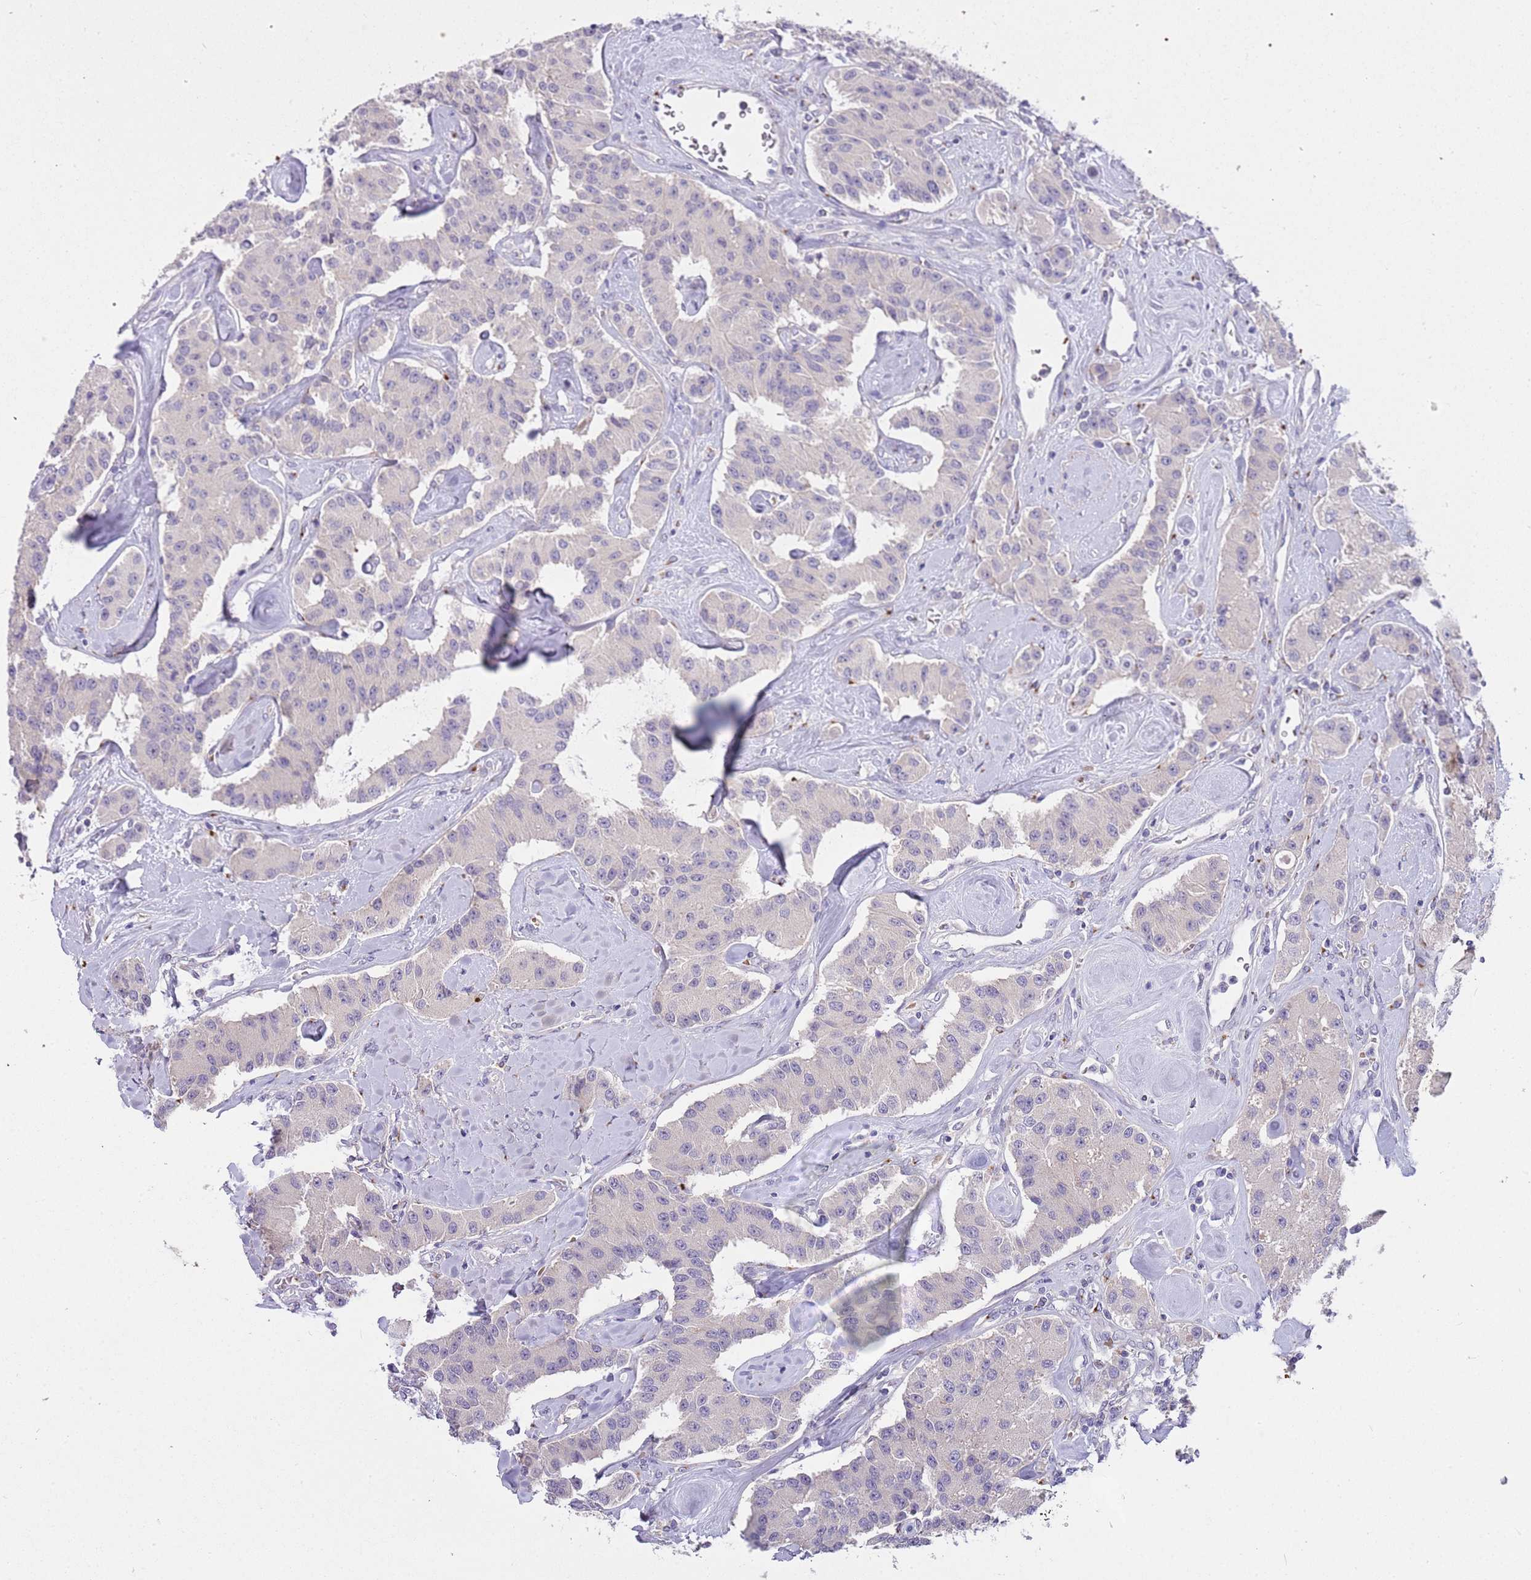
{"staining": {"intensity": "negative", "quantity": "none", "location": "none"}, "tissue": "carcinoid", "cell_type": "Tumor cells", "image_type": "cancer", "snomed": [{"axis": "morphology", "description": "Carcinoid, malignant, NOS"}, {"axis": "topography", "description": "Pancreas"}], "caption": "DAB immunohistochemical staining of human carcinoid (malignant) displays no significant staining in tumor cells. The staining was performed using DAB to visualize the protein expression in brown, while the nuclei were stained in blue with hematoxylin (Magnification: 20x).", "gene": "CFAP73", "patient": {"sex": "male", "age": 41}}